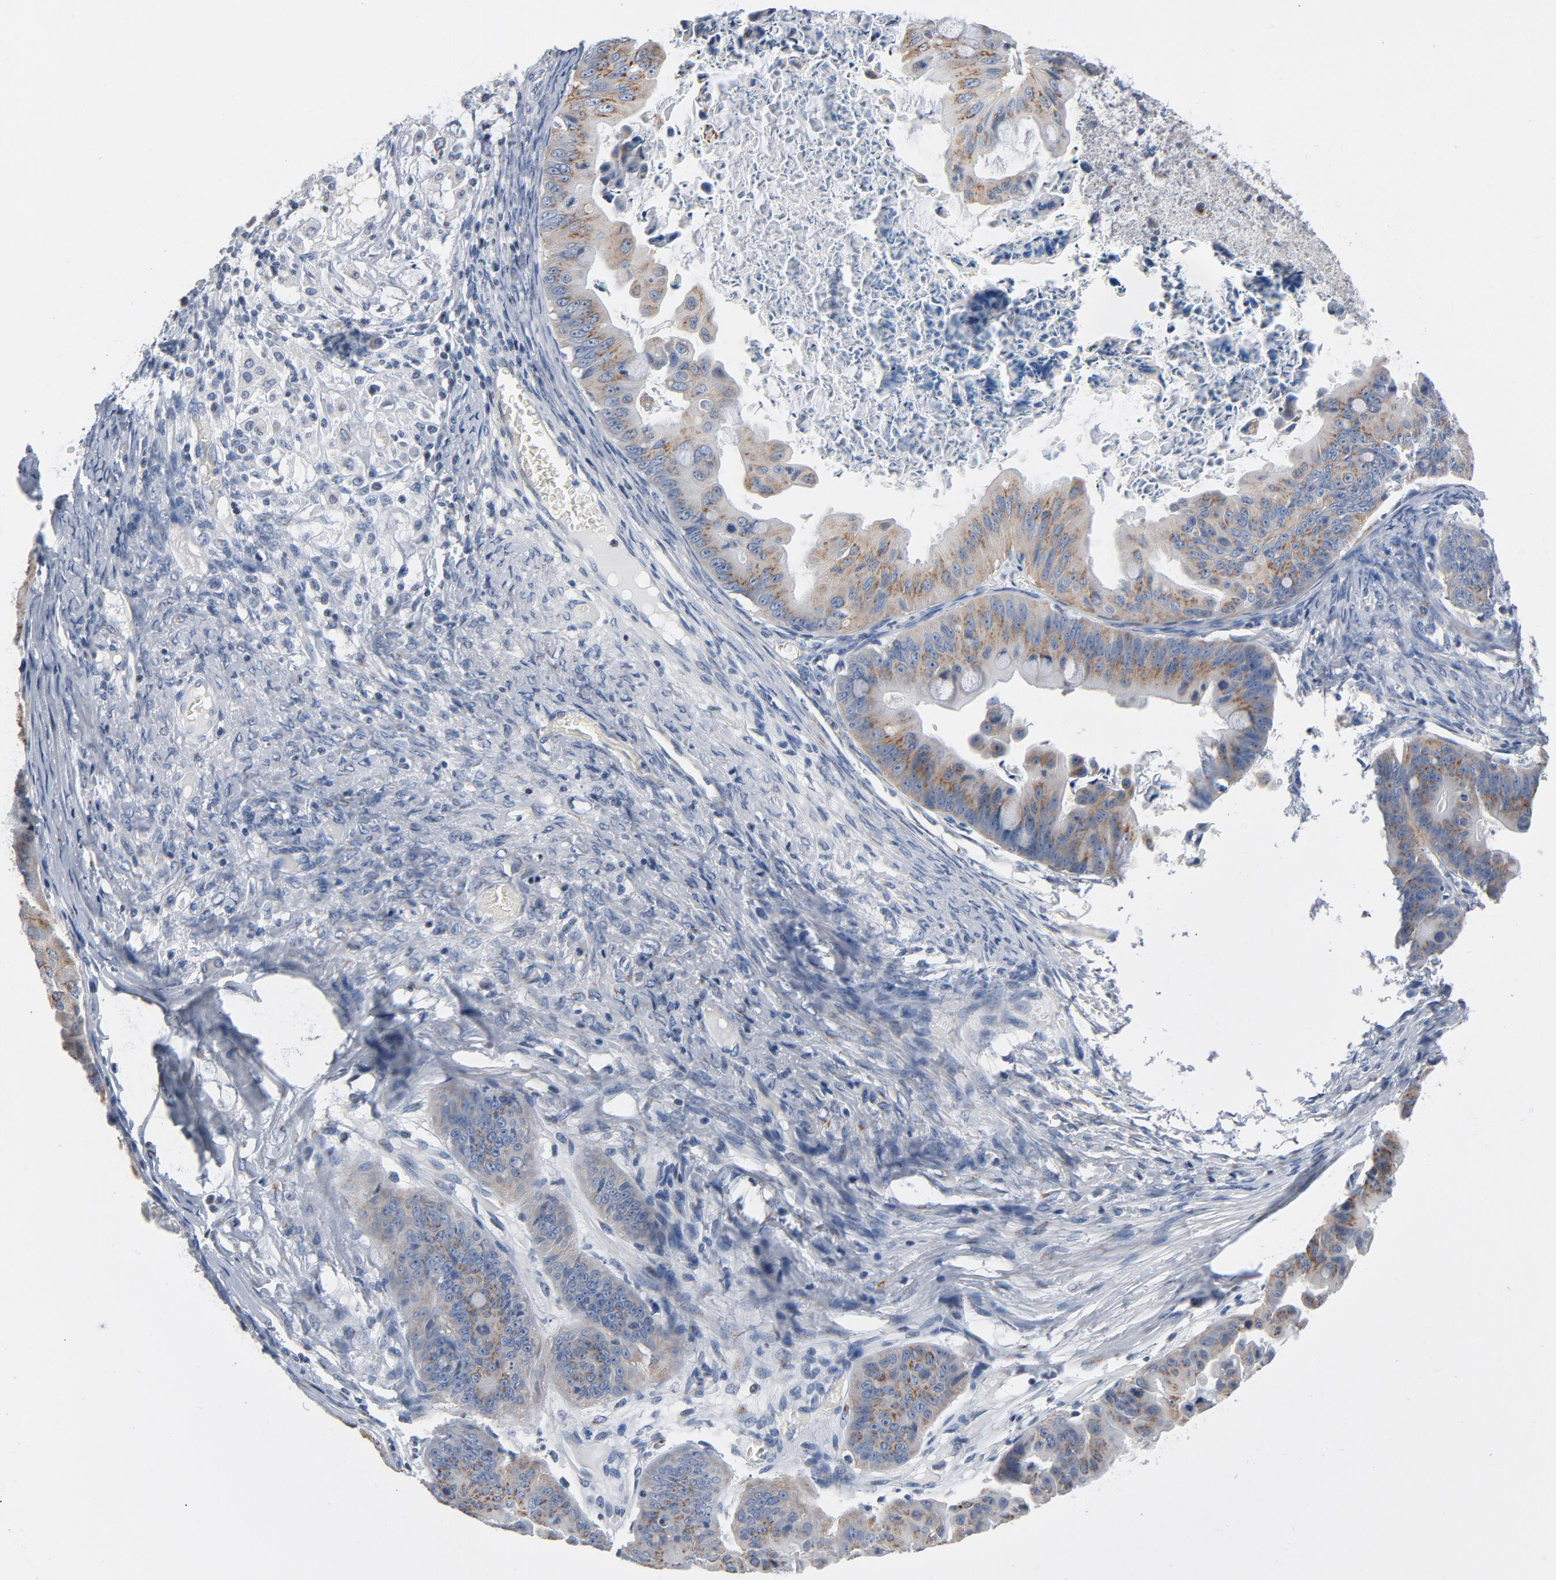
{"staining": {"intensity": "moderate", "quantity": ">75%", "location": "cytoplasmic/membranous"}, "tissue": "ovarian cancer", "cell_type": "Tumor cells", "image_type": "cancer", "snomed": [{"axis": "morphology", "description": "Cystadenocarcinoma, mucinous, NOS"}, {"axis": "topography", "description": "Ovary"}], "caption": "Protein staining displays moderate cytoplasmic/membranous positivity in about >75% of tumor cells in mucinous cystadenocarcinoma (ovarian).", "gene": "YIPF6", "patient": {"sex": "female", "age": 37}}